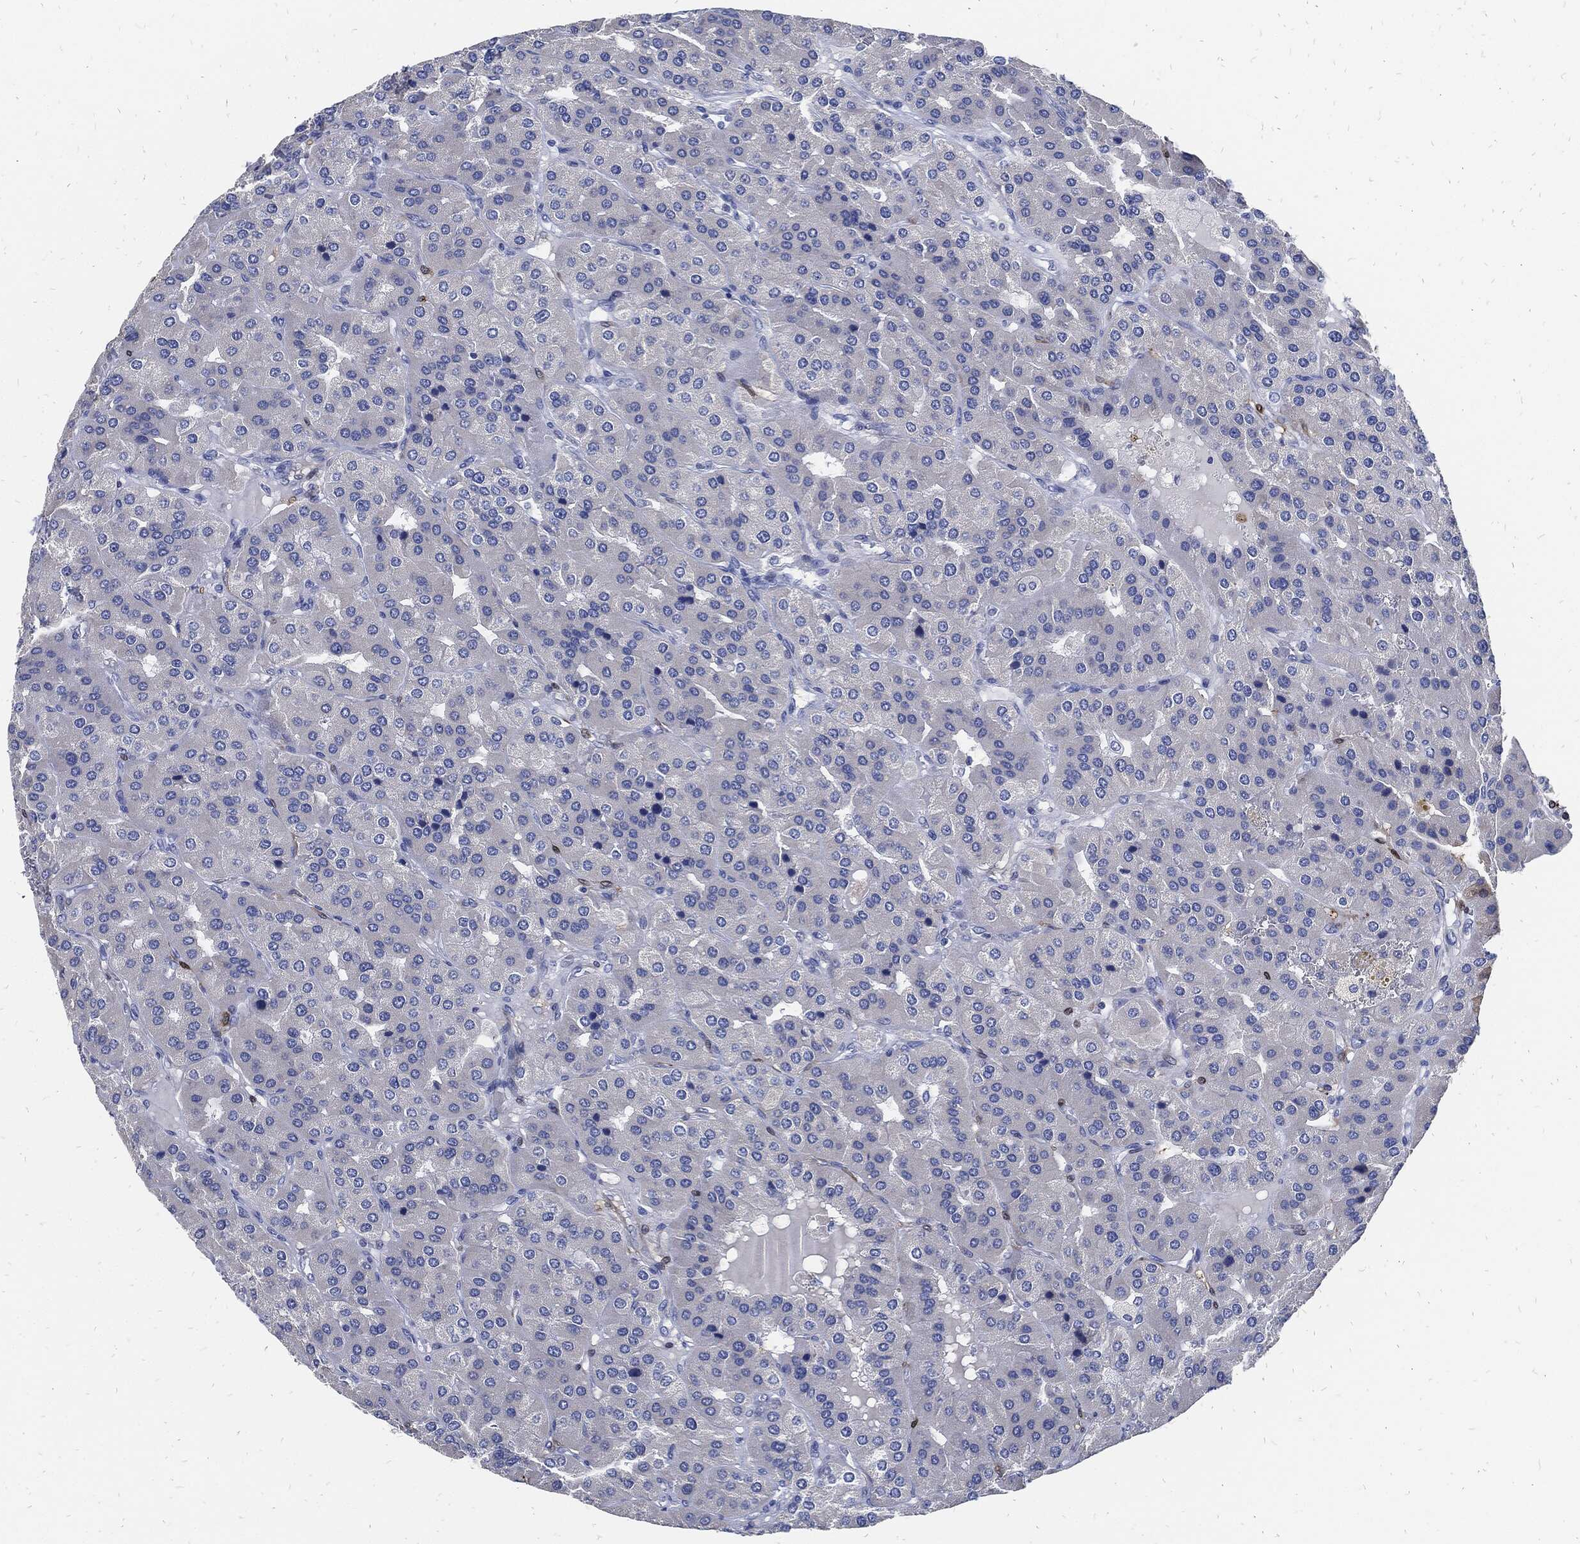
{"staining": {"intensity": "negative", "quantity": "none", "location": "none"}, "tissue": "parathyroid gland", "cell_type": "Glandular cells", "image_type": "normal", "snomed": [{"axis": "morphology", "description": "Normal tissue, NOS"}, {"axis": "morphology", "description": "Adenoma, NOS"}, {"axis": "topography", "description": "Parathyroid gland"}], "caption": "There is no significant expression in glandular cells of parathyroid gland. (DAB immunohistochemistry visualized using brightfield microscopy, high magnification).", "gene": "FABP4", "patient": {"sex": "female", "age": 86}}